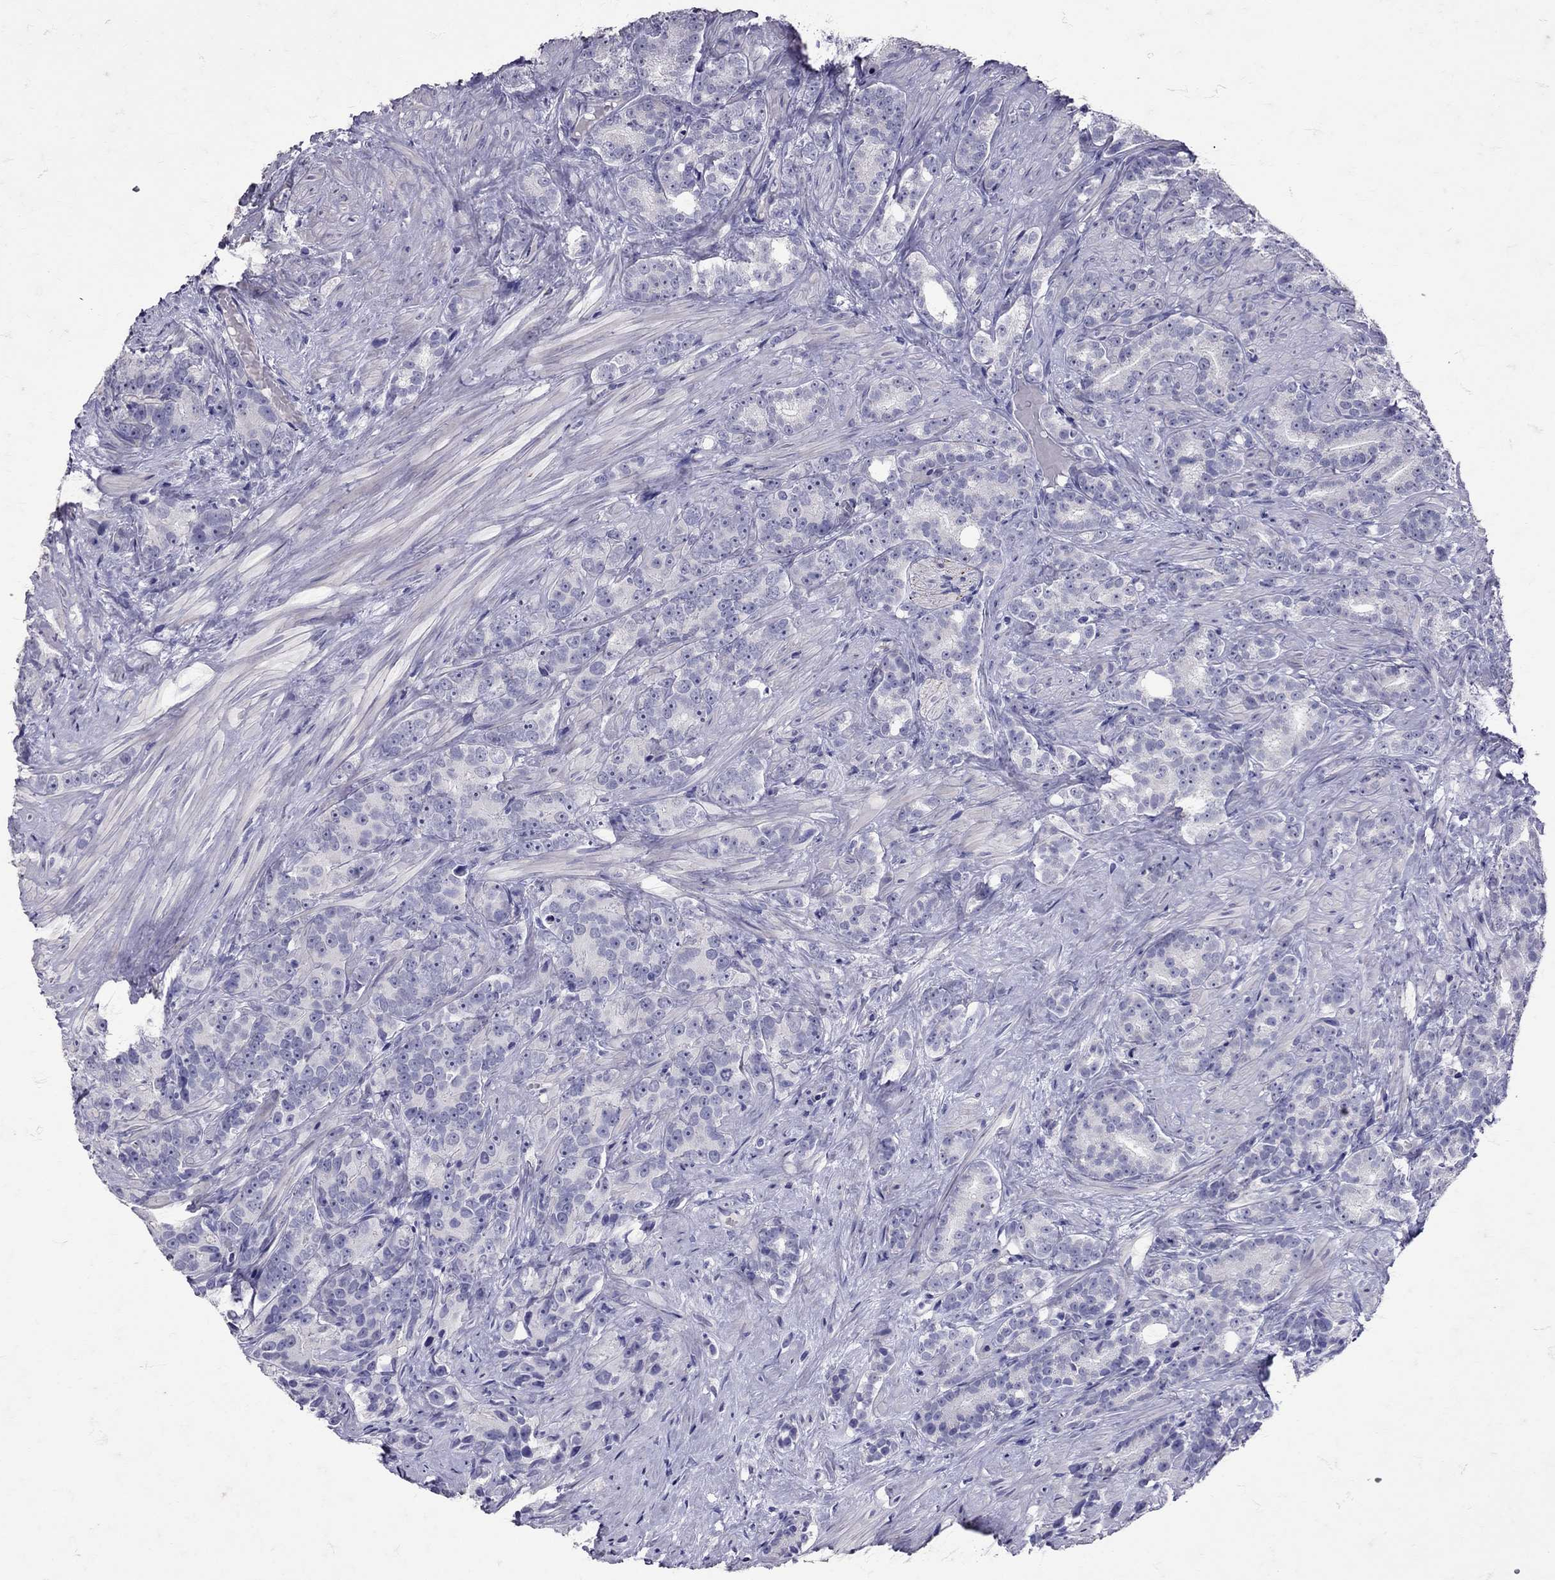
{"staining": {"intensity": "negative", "quantity": "none", "location": "none"}, "tissue": "prostate cancer", "cell_type": "Tumor cells", "image_type": "cancer", "snomed": [{"axis": "morphology", "description": "Adenocarcinoma, High grade"}, {"axis": "topography", "description": "Prostate"}], "caption": "DAB immunohistochemical staining of human prostate cancer (adenocarcinoma (high-grade)) displays no significant expression in tumor cells.", "gene": "SST", "patient": {"sex": "male", "age": 90}}